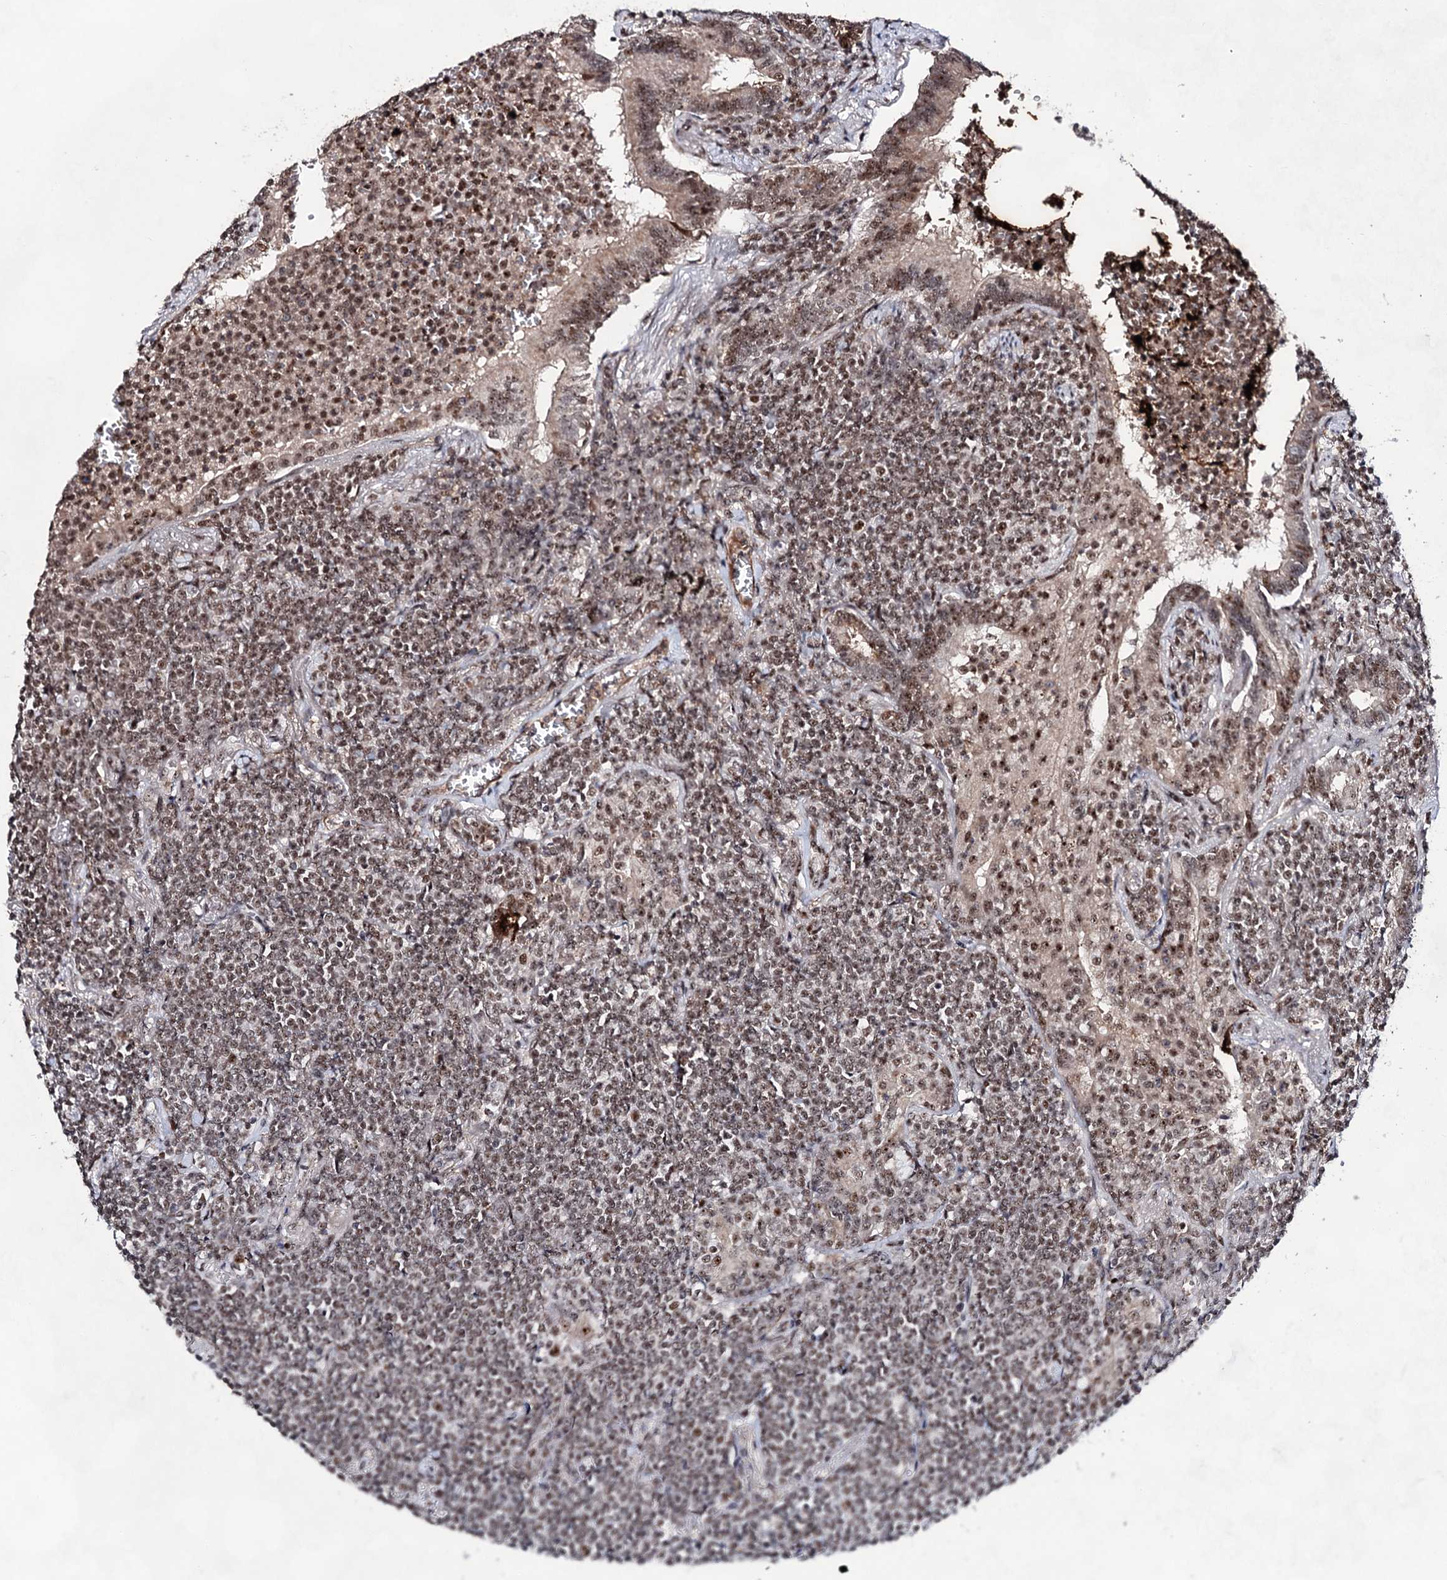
{"staining": {"intensity": "moderate", "quantity": ">75%", "location": "nuclear"}, "tissue": "lymphoma", "cell_type": "Tumor cells", "image_type": "cancer", "snomed": [{"axis": "morphology", "description": "Malignant lymphoma, non-Hodgkin's type, Low grade"}, {"axis": "topography", "description": "Lung"}], "caption": "There is medium levels of moderate nuclear positivity in tumor cells of low-grade malignant lymphoma, non-Hodgkin's type, as demonstrated by immunohistochemical staining (brown color).", "gene": "EXOSC10", "patient": {"sex": "female", "age": 71}}